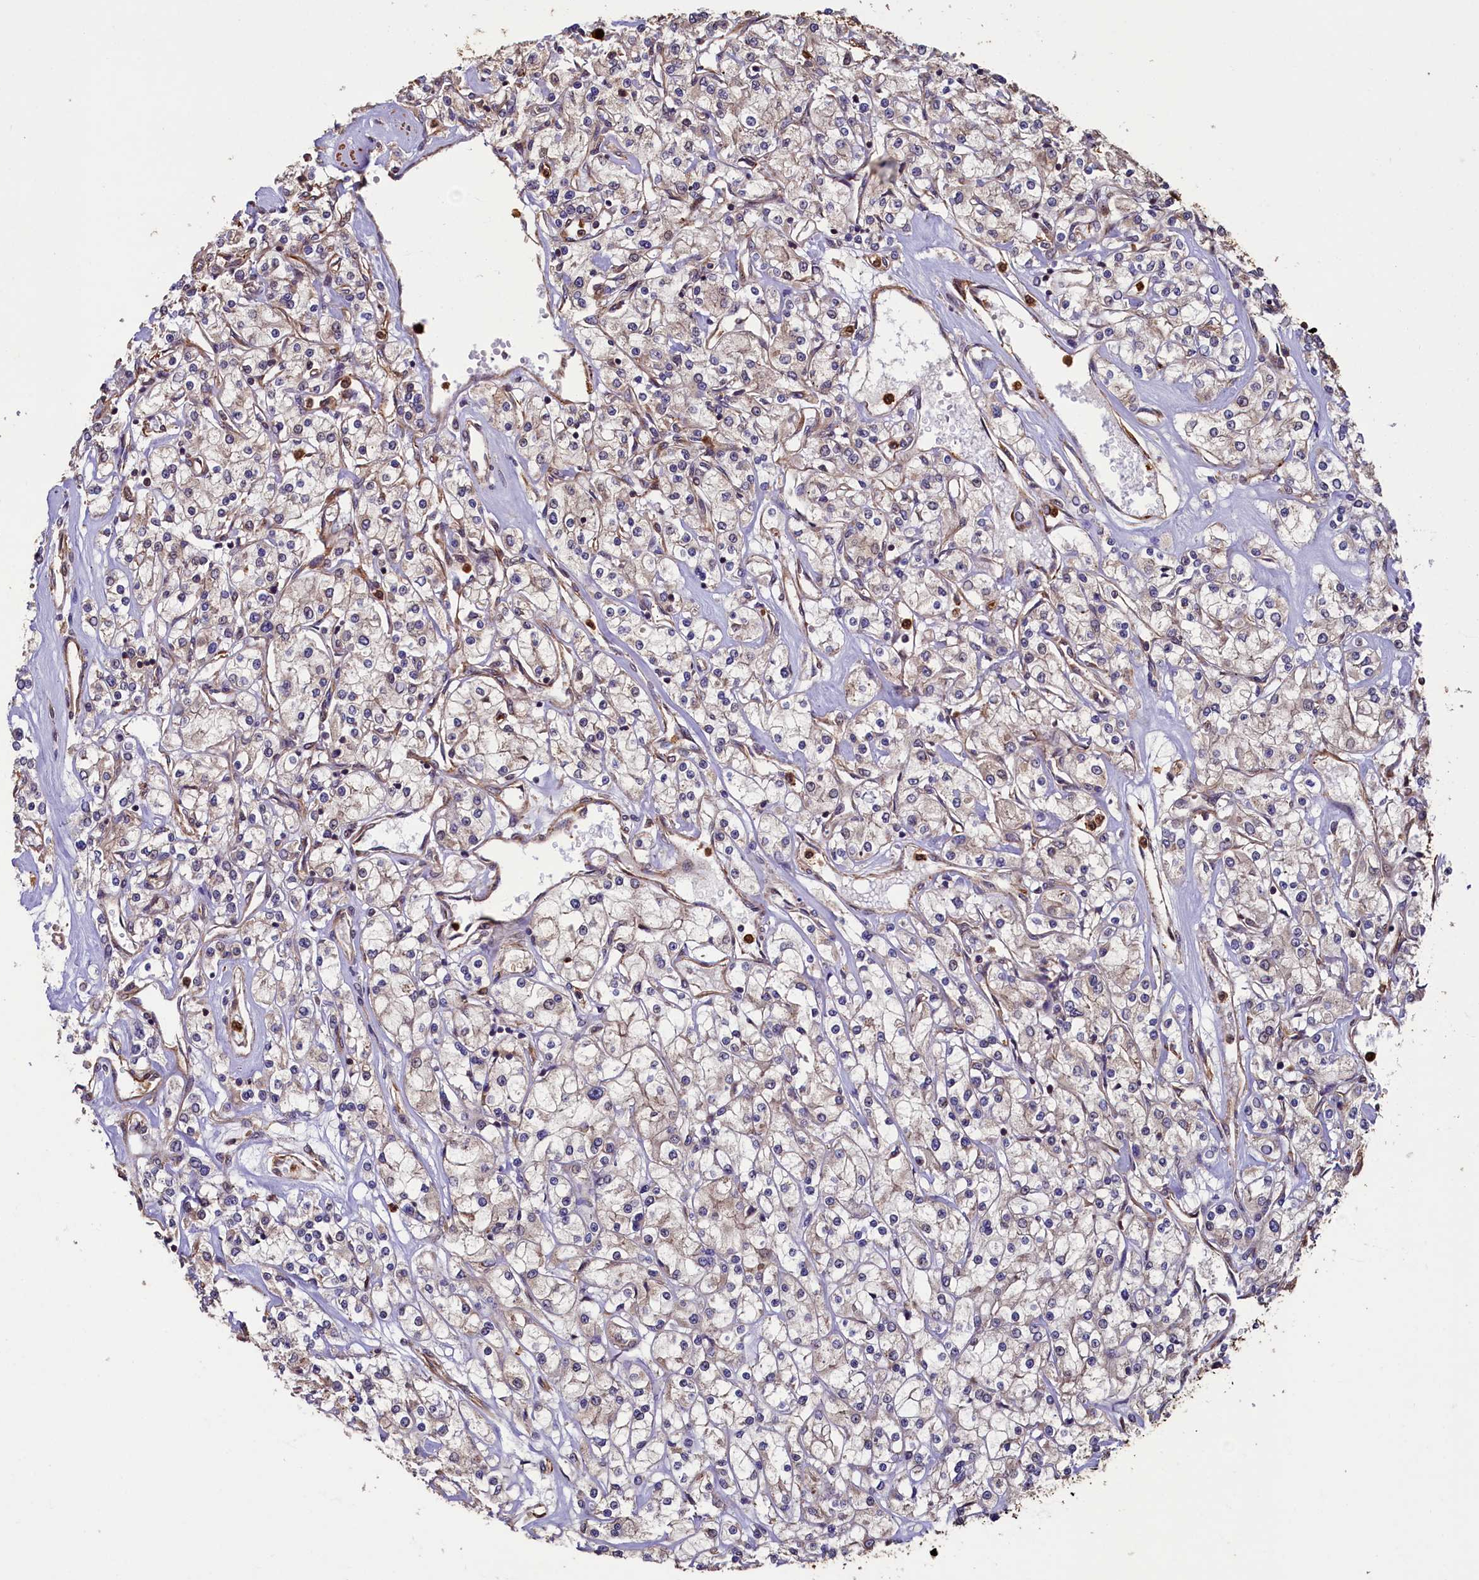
{"staining": {"intensity": "negative", "quantity": "none", "location": "none"}, "tissue": "renal cancer", "cell_type": "Tumor cells", "image_type": "cancer", "snomed": [{"axis": "morphology", "description": "Adenocarcinoma, NOS"}, {"axis": "topography", "description": "Kidney"}], "caption": "IHC of renal cancer (adenocarcinoma) shows no staining in tumor cells.", "gene": "CCDC102B", "patient": {"sex": "female", "age": 59}}